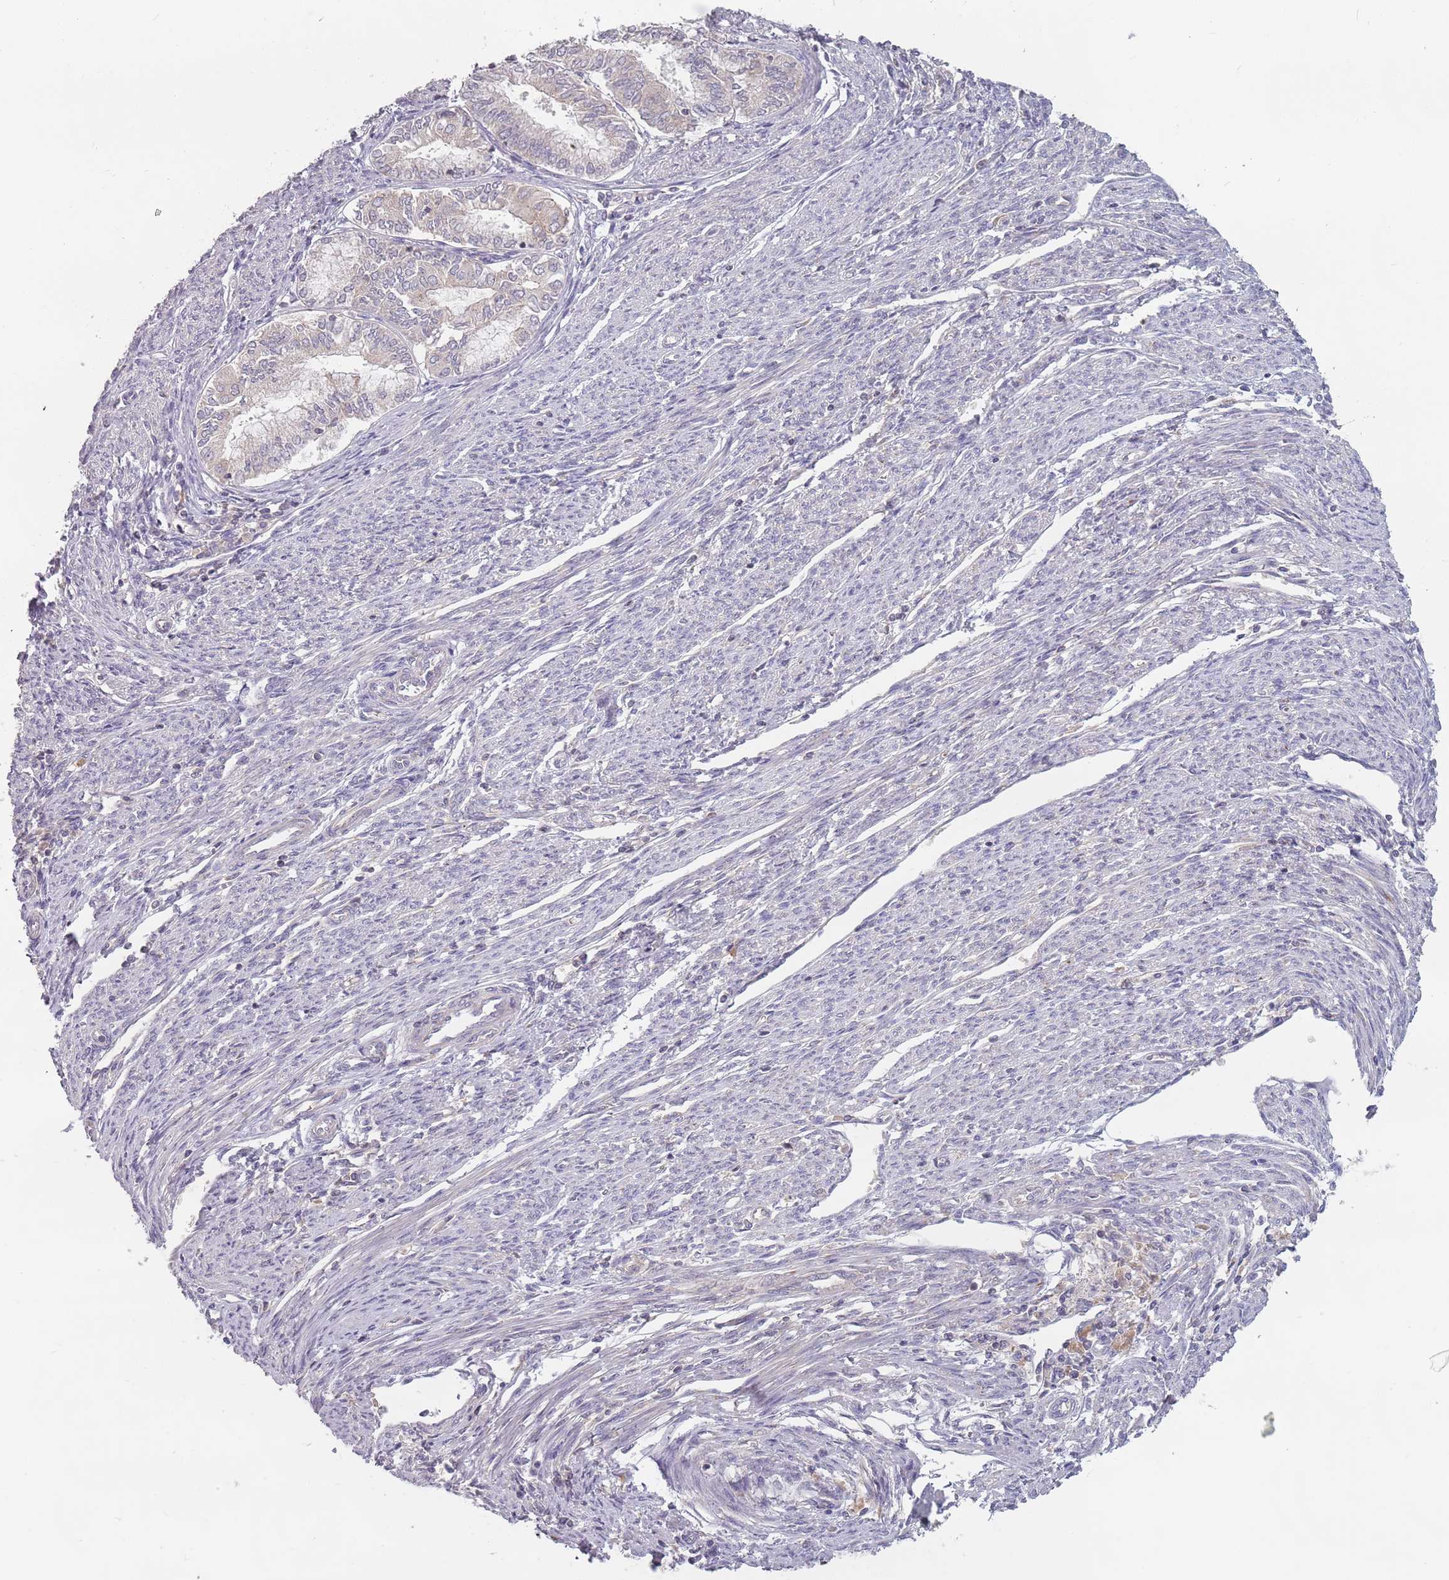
{"staining": {"intensity": "negative", "quantity": "none", "location": "none"}, "tissue": "endometrial cancer", "cell_type": "Tumor cells", "image_type": "cancer", "snomed": [{"axis": "morphology", "description": "Adenocarcinoma, NOS"}, {"axis": "topography", "description": "Endometrium"}], "caption": "A high-resolution photomicrograph shows immunohistochemistry (IHC) staining of endometrial adenocarcinoma, which exhibits no significant expression in tumor cells.", "gene": "ASB13", "patient": {"sex": "female", "age": 79}}